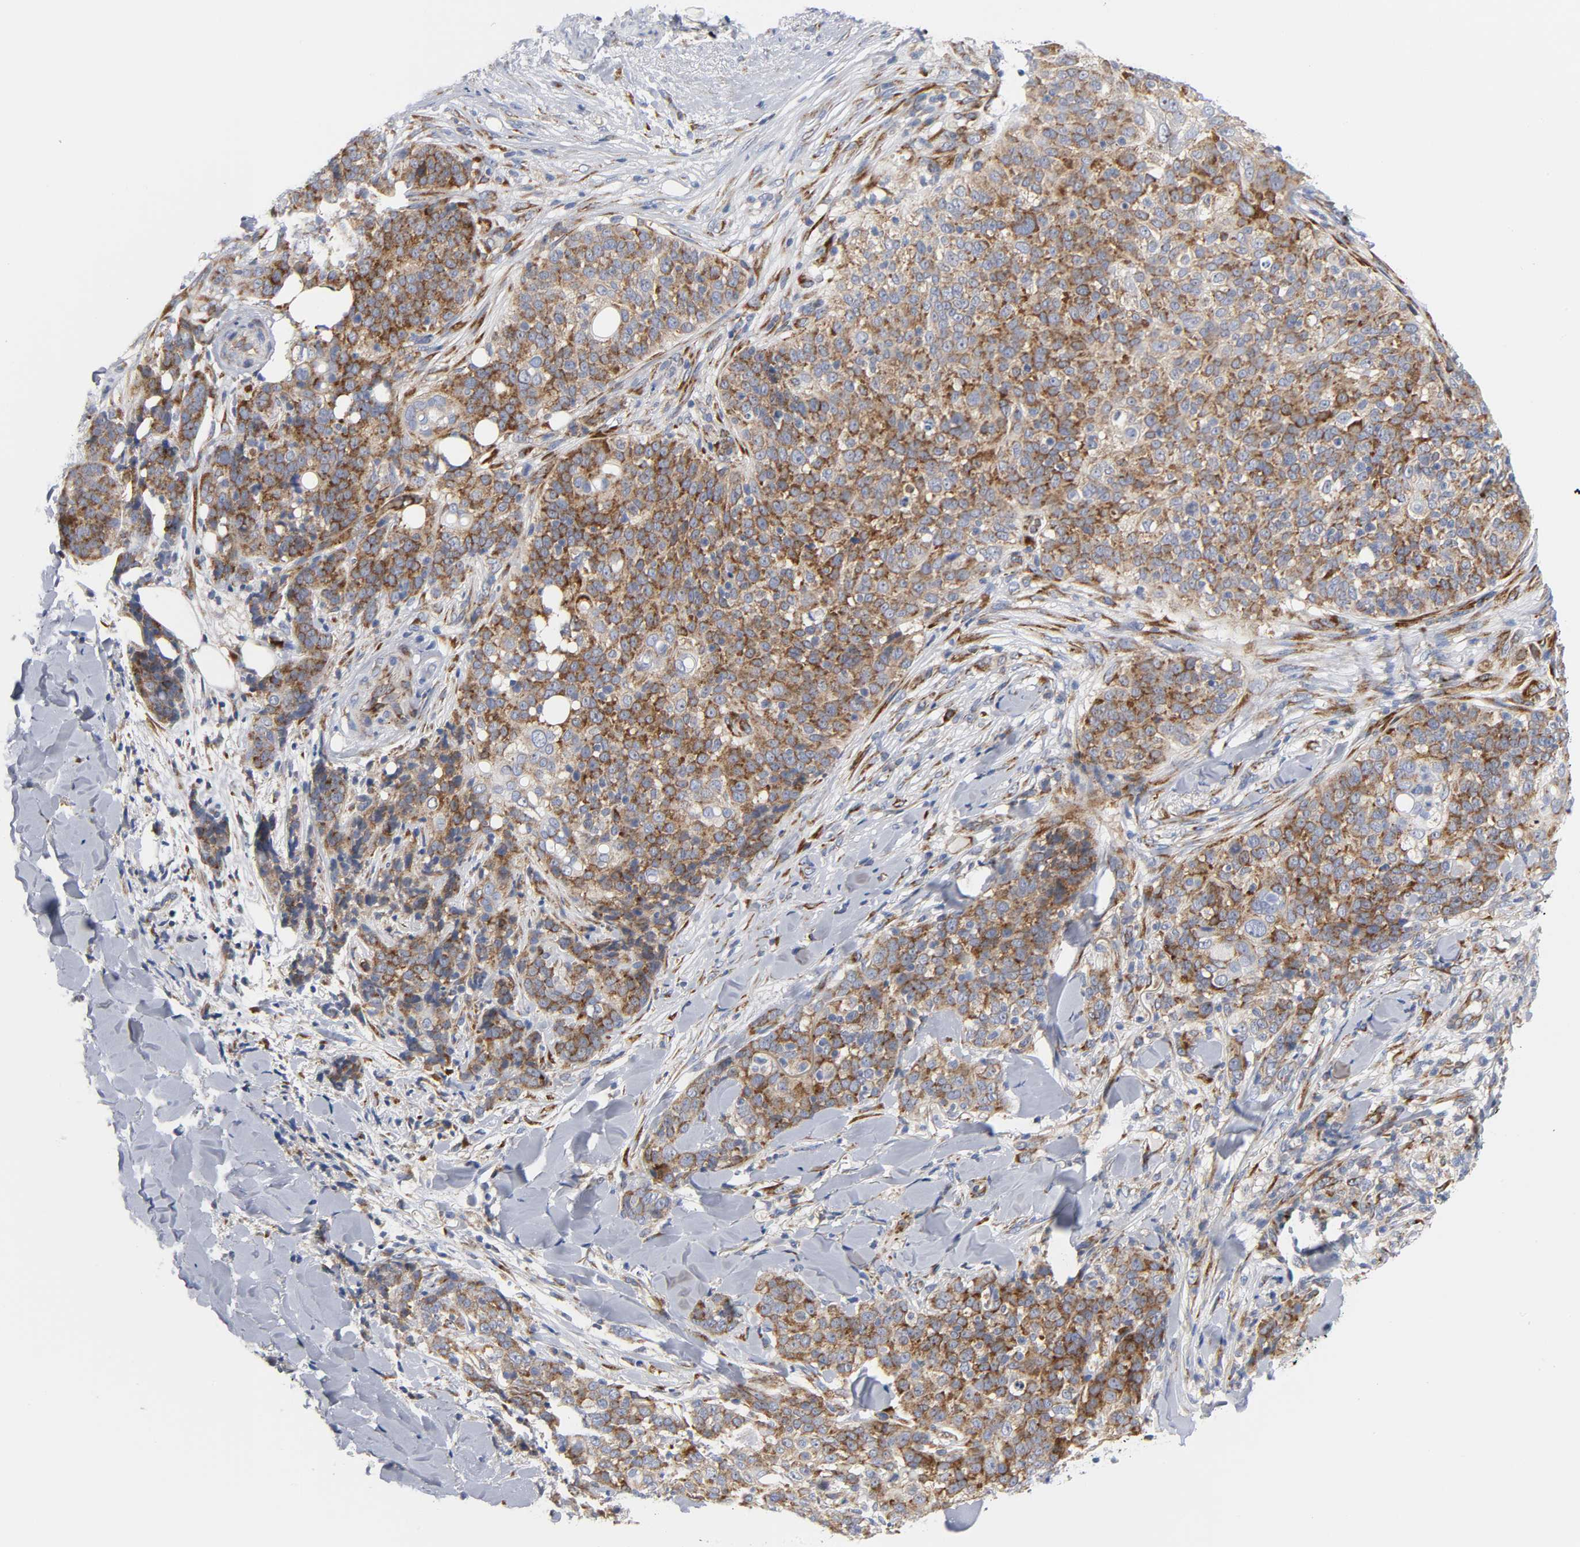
{"staining": {"intensity": "strong", "quantity": ">75%", "location": "cytoplasmic/membranous"}, "tissue": "skin cancer", "cell_type": "Tumor cells", "image_type": "cancer", "snomed": [{"axis": "morphology", "description": "Normal tissue, NOS"}, {"axis": "morphology", "description": "Squamous cell carcinoma, NOS"}, {"axis": "topography", "description": "Skin"}], "caption": "Strong cytoplasmic/membranous expression is identified in about >75% of tumor cells in skin cancer (squamous cell carcinoma). The staining was performed using DAB (3,3'-diaminobenzidine) to visualize the protein expression in brown, while the nuclei were stained in blue with hematoxylin (Magnification: 20x).", "gene": "REL", "patient": {"sex": "female", "age": 83}}